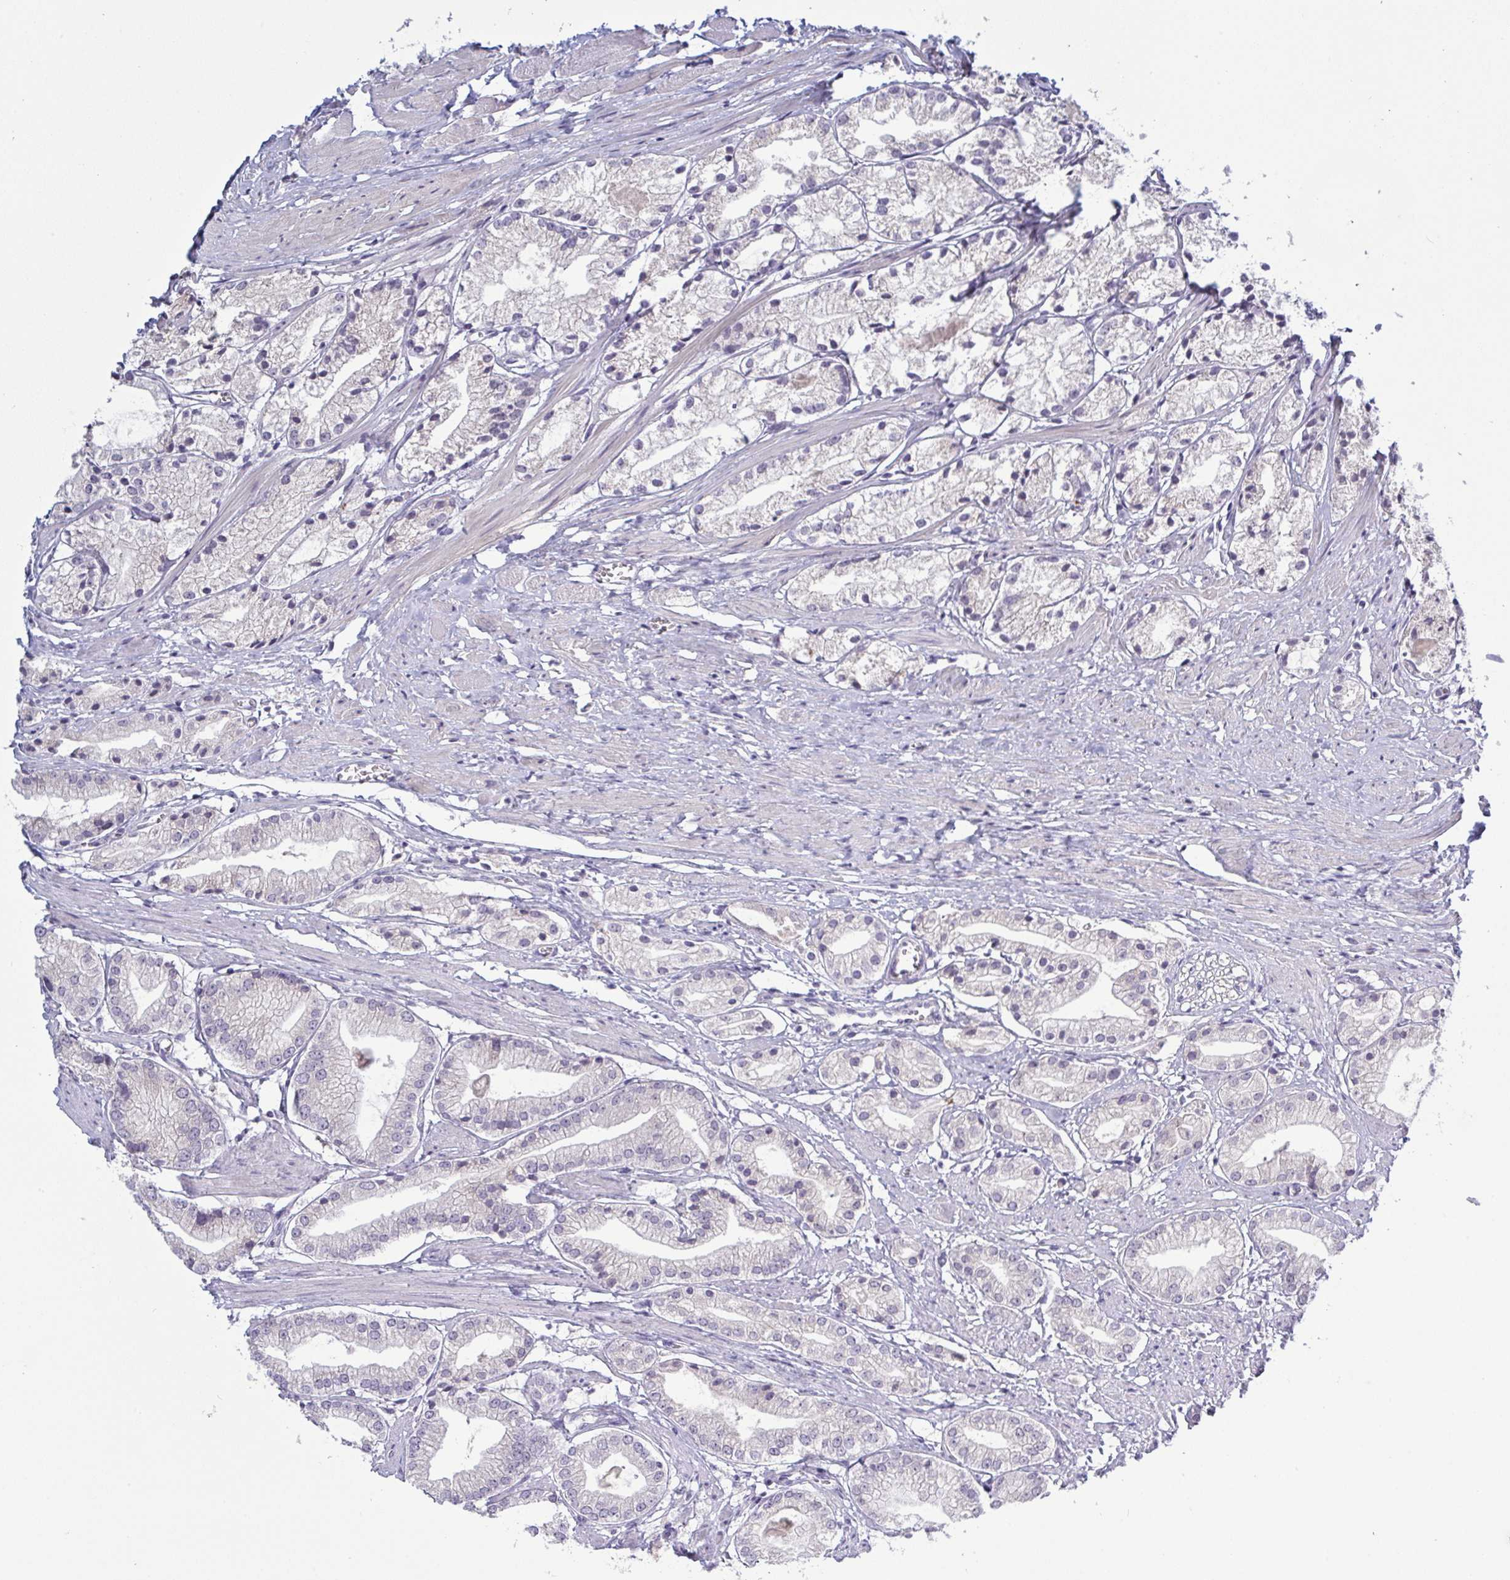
{"staining": {"intensity": "negative", "quantity": "none", "location": "none"}, "tissue": "prostate cancer", "cell_type": "Tumor cells", "image_type": "cancer", "snomed": [{"axis": "morphology", "description": "Adenocarcinoma, Low grade"}, {"axis": "topography", "description": "Prostate"}], "caption": "Photomicrograph shows no significant protein positivity in tumor cells of low-grade adenocarcinoma (prostate).", "gene": "ZNF784", "patient": {"sex": "male", "age": 69}}